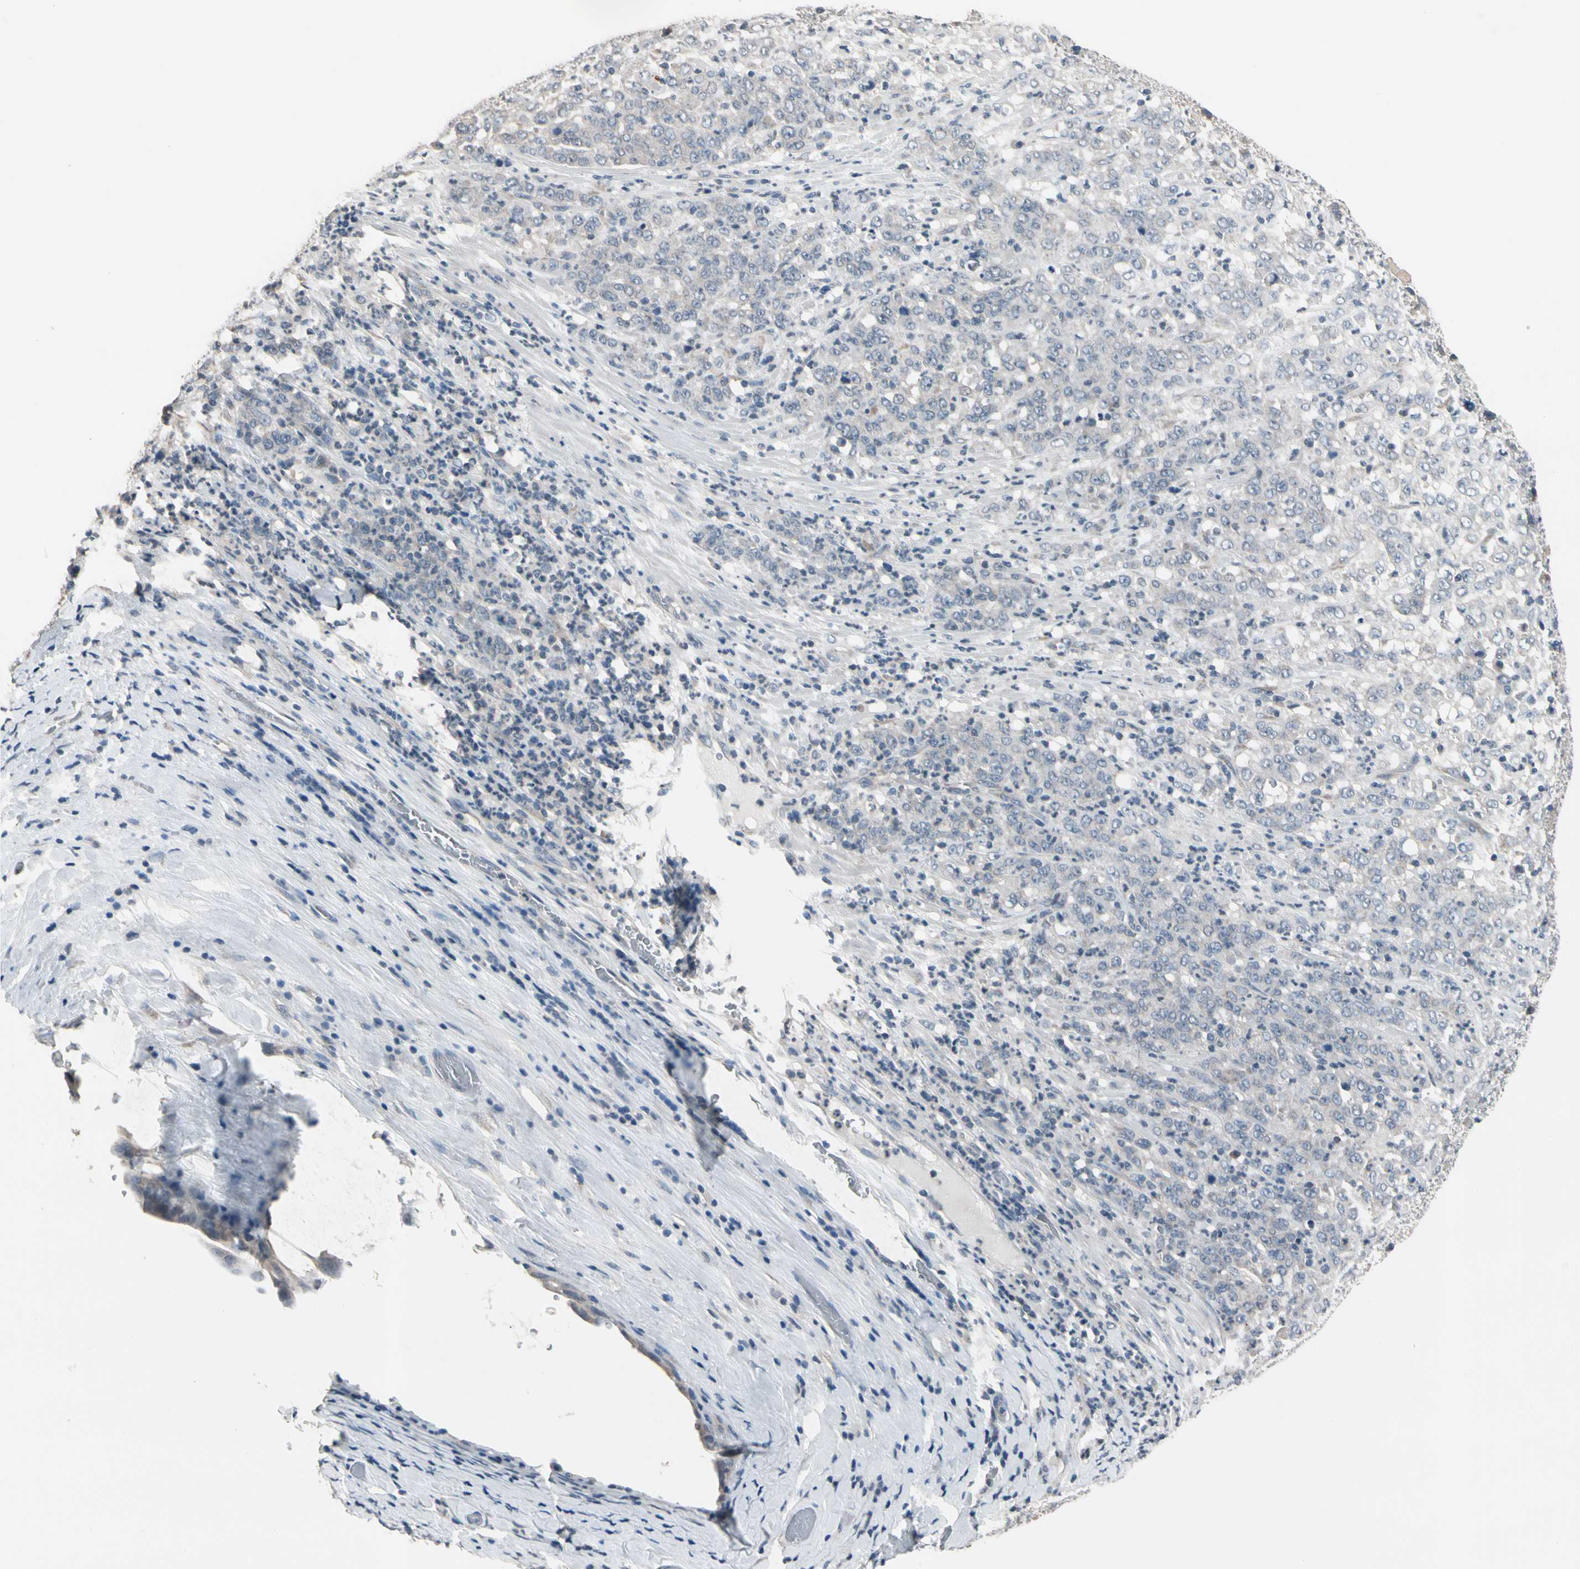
{"staining": {"intensity": "negative", "quantity": "none", "location": "none"}, "tissue": "stomach cancer", "cell_type": "Tumor cells", "image_type": "cancer", "snomed": [{"axis": "morphology", "description": "Adenocarcinoma, NOS"}, {"axis": "topography", "description": "Stomach, lower"}], "caption": "Immunohistochemistry (IHC) of stomach adenocarcinoma displays no positivity in tumor cells. (Stains: DAB immunohistochemistry with hematoxylin counter stain, Microscopy: brightfield microscopy at high magnification).", "gene": "SV2A", "patient": {"sex": "female", "age": 71}}